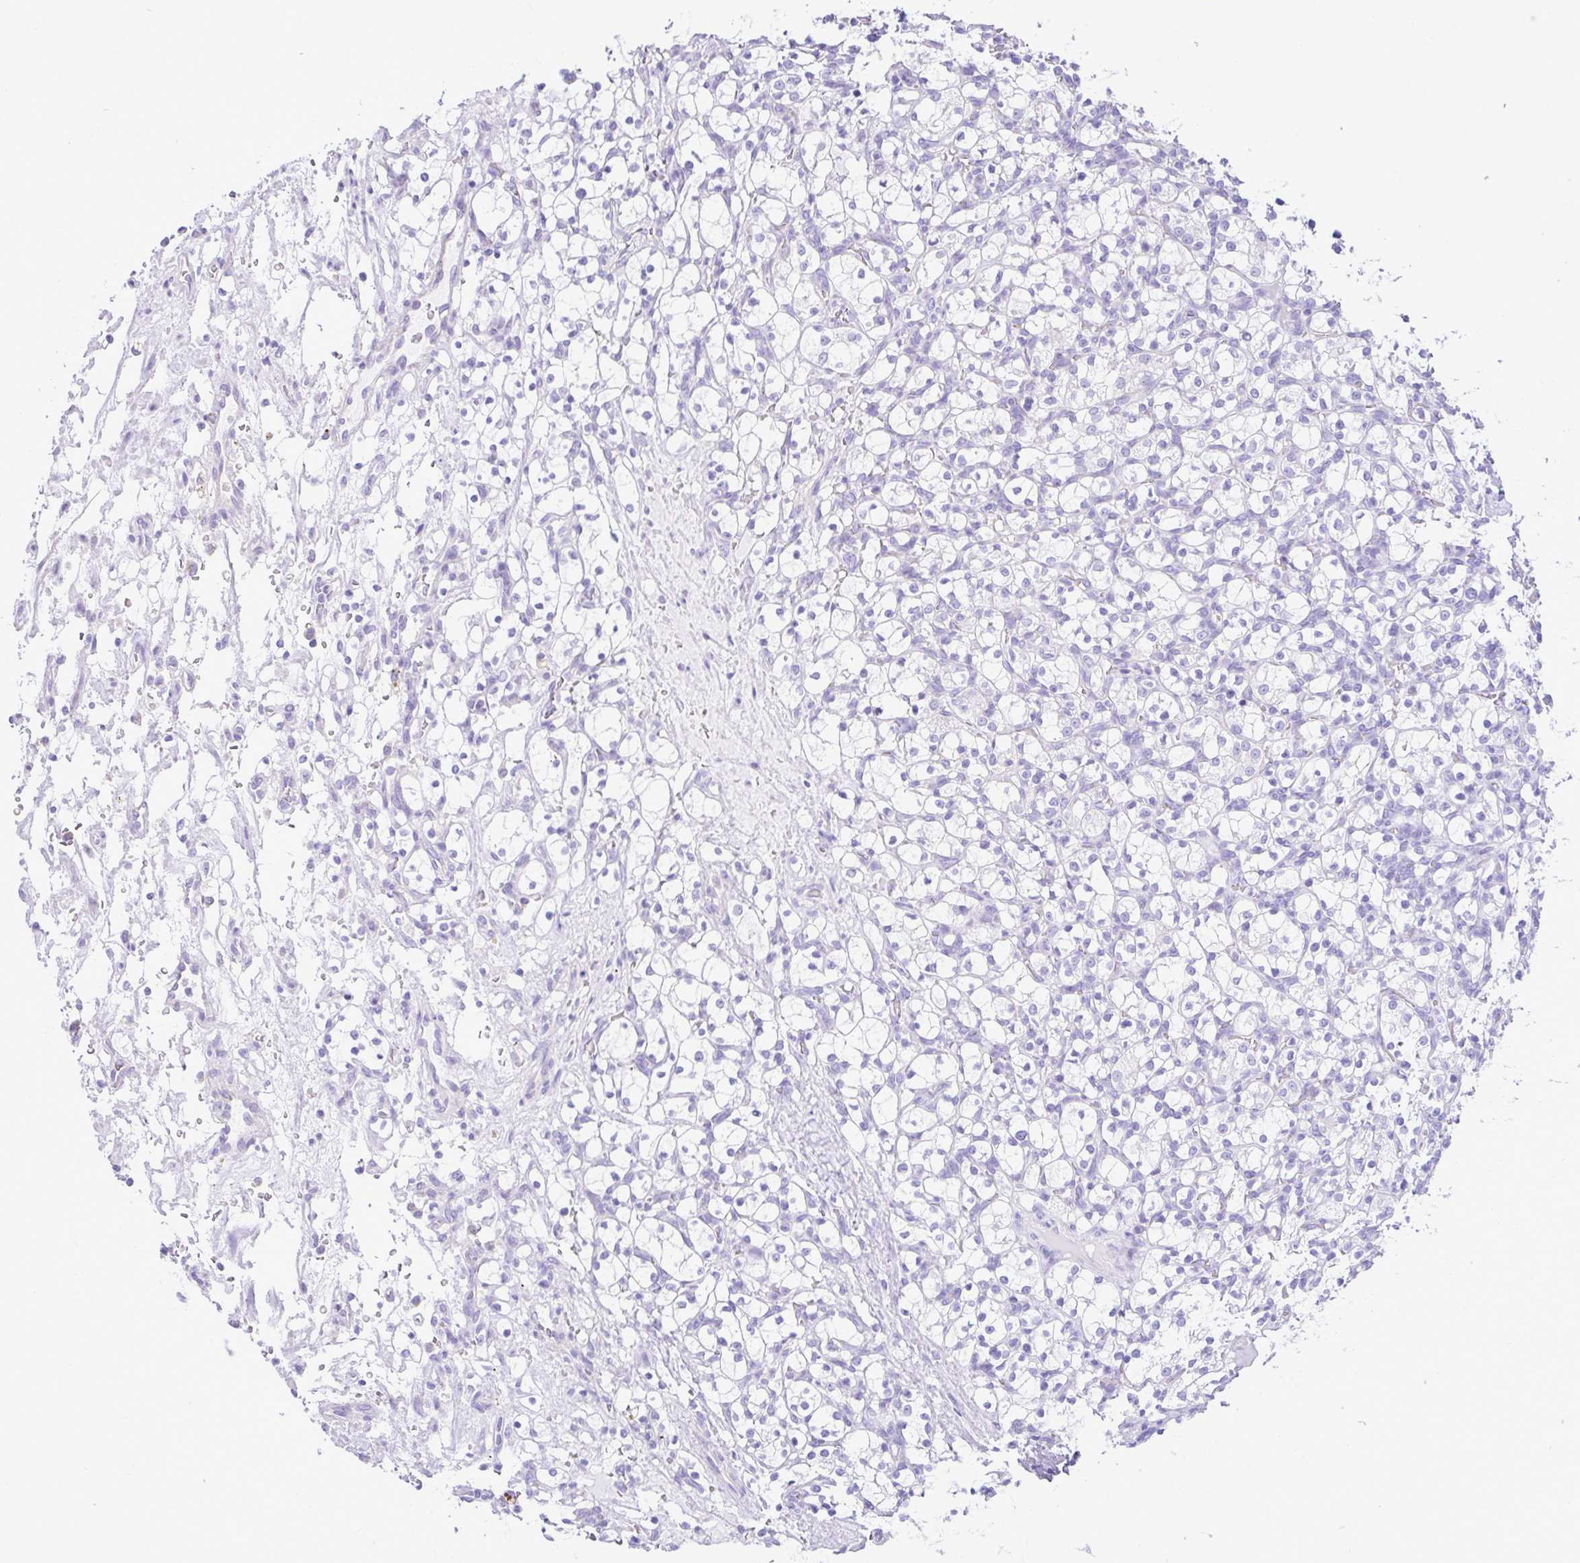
{"staining": {"intensity": "negative", "quantity": "none", "location": "none"}, "tissue": "renal cancer", "cell_type": "Tumor cells", "image_type": "cancer", "snomed": [{"axis": "morphology", "description": "Adenocarcinoma, NOS"}, {"axis": "topography", "description": "Kidney"}], "caption": "High magnification brightfield microscopy of renal cancer (adenocarcinoma) stained with DAB (3,3'-diaminobenzidine) (brown) and counterstained with hematoxylin (blue): tumor cells show no significant expression.", "gene": "NDUFS2", "patient": {"sex": "female", "age": 69}}